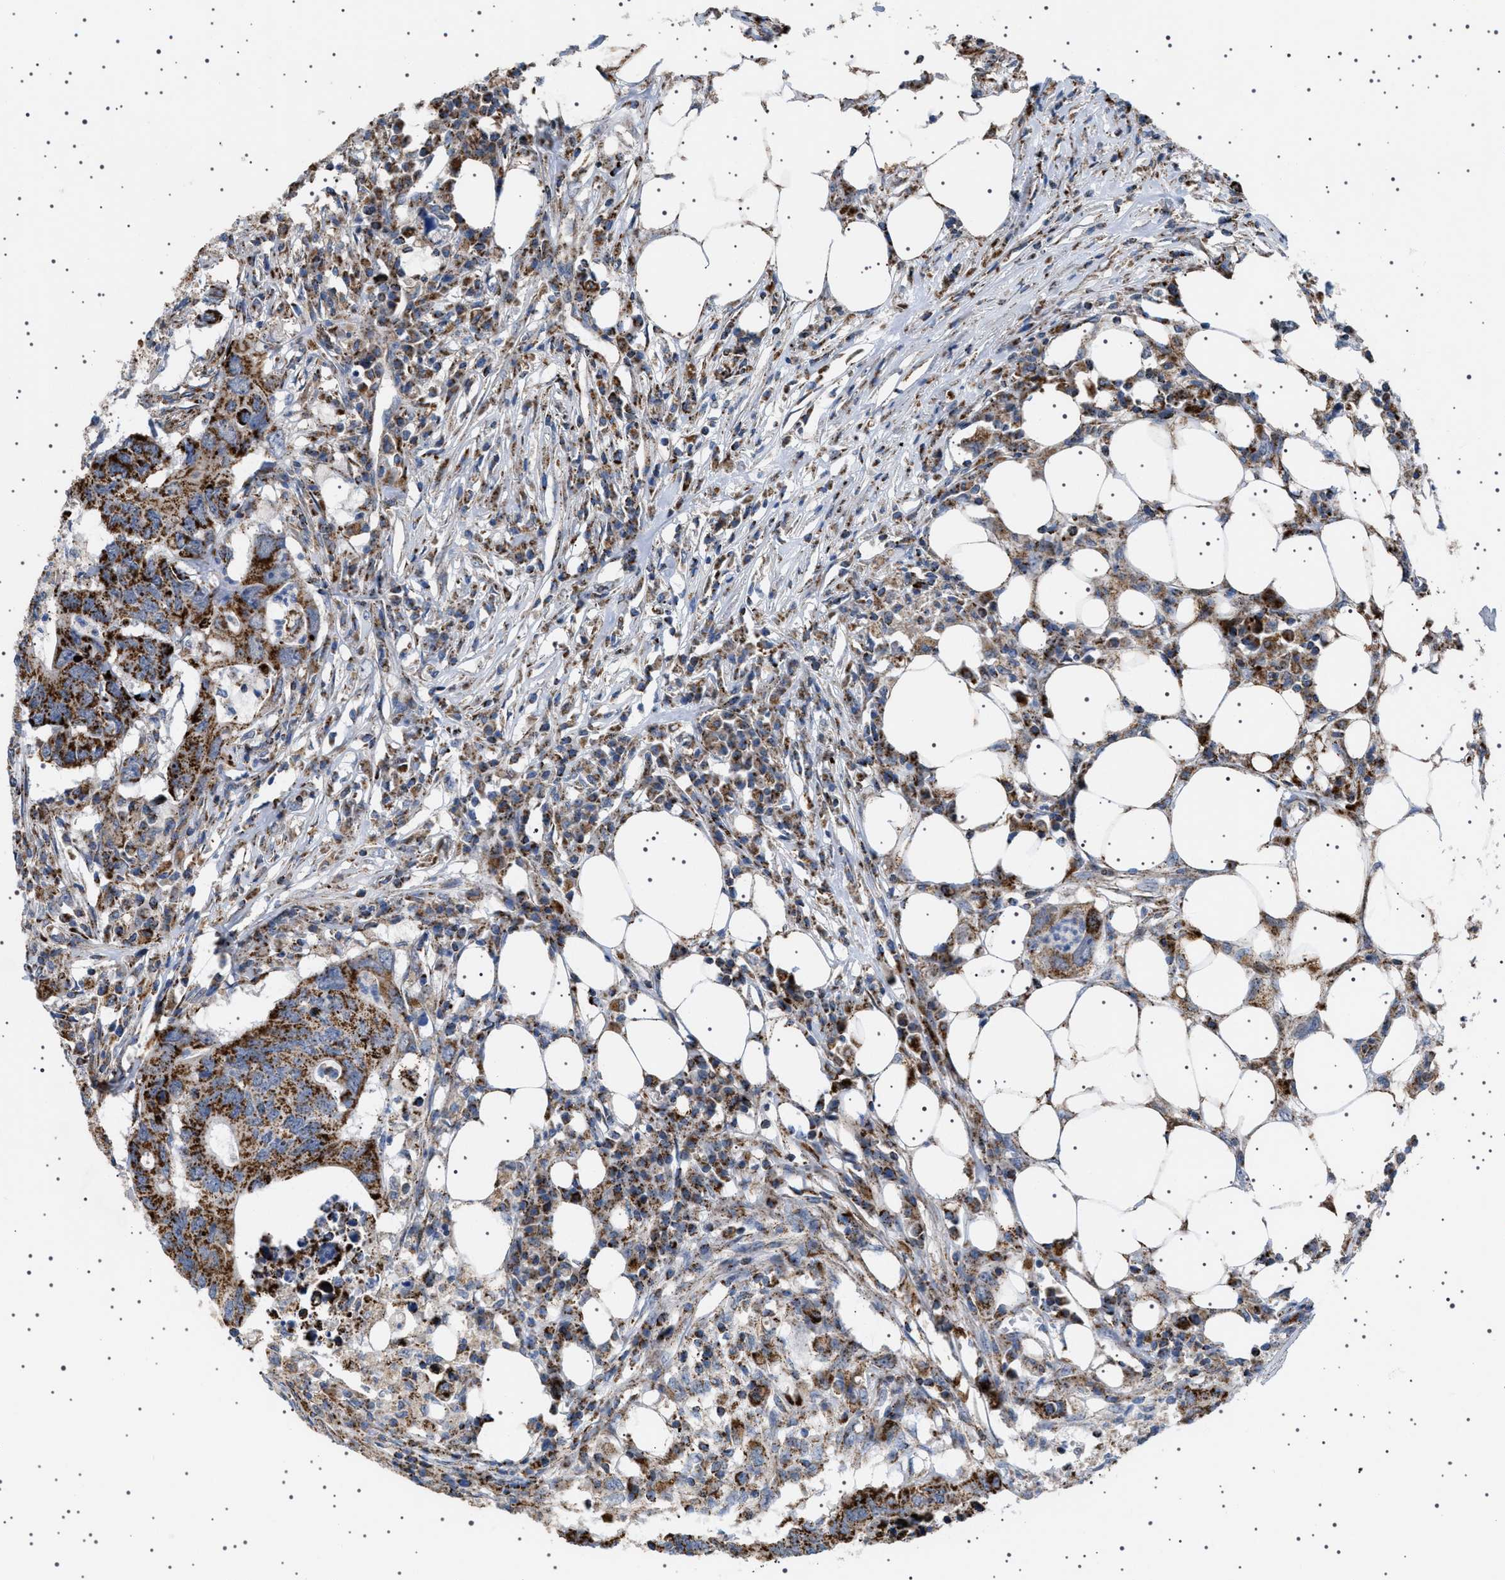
{"staining": {"intensity": "strong", "quantity": ">75%", "location": "cytoplasmic/membranous"}, "tissue": "colorectal cancer", "cell_type": "Tumor cells", "image_type": "cancer", "snomed": [{"axis": "morphology", "description": "Adenocarcinoma, NOS"}, {"axis": "topography", "description": "Colon"}], "caption": "Adenocarcinoma (colorectal) tissue exhibits strong cytoplasmic/membranous positivity in approximately >75% of tumor cells The staining was performed using DAB to visualize the protein expression in brown, while the nuclei were stained in blue with hematoxylin (Magnification: 20x).", "gene": "UBXN8", "patient": {"sex": "male", "age": 71}}